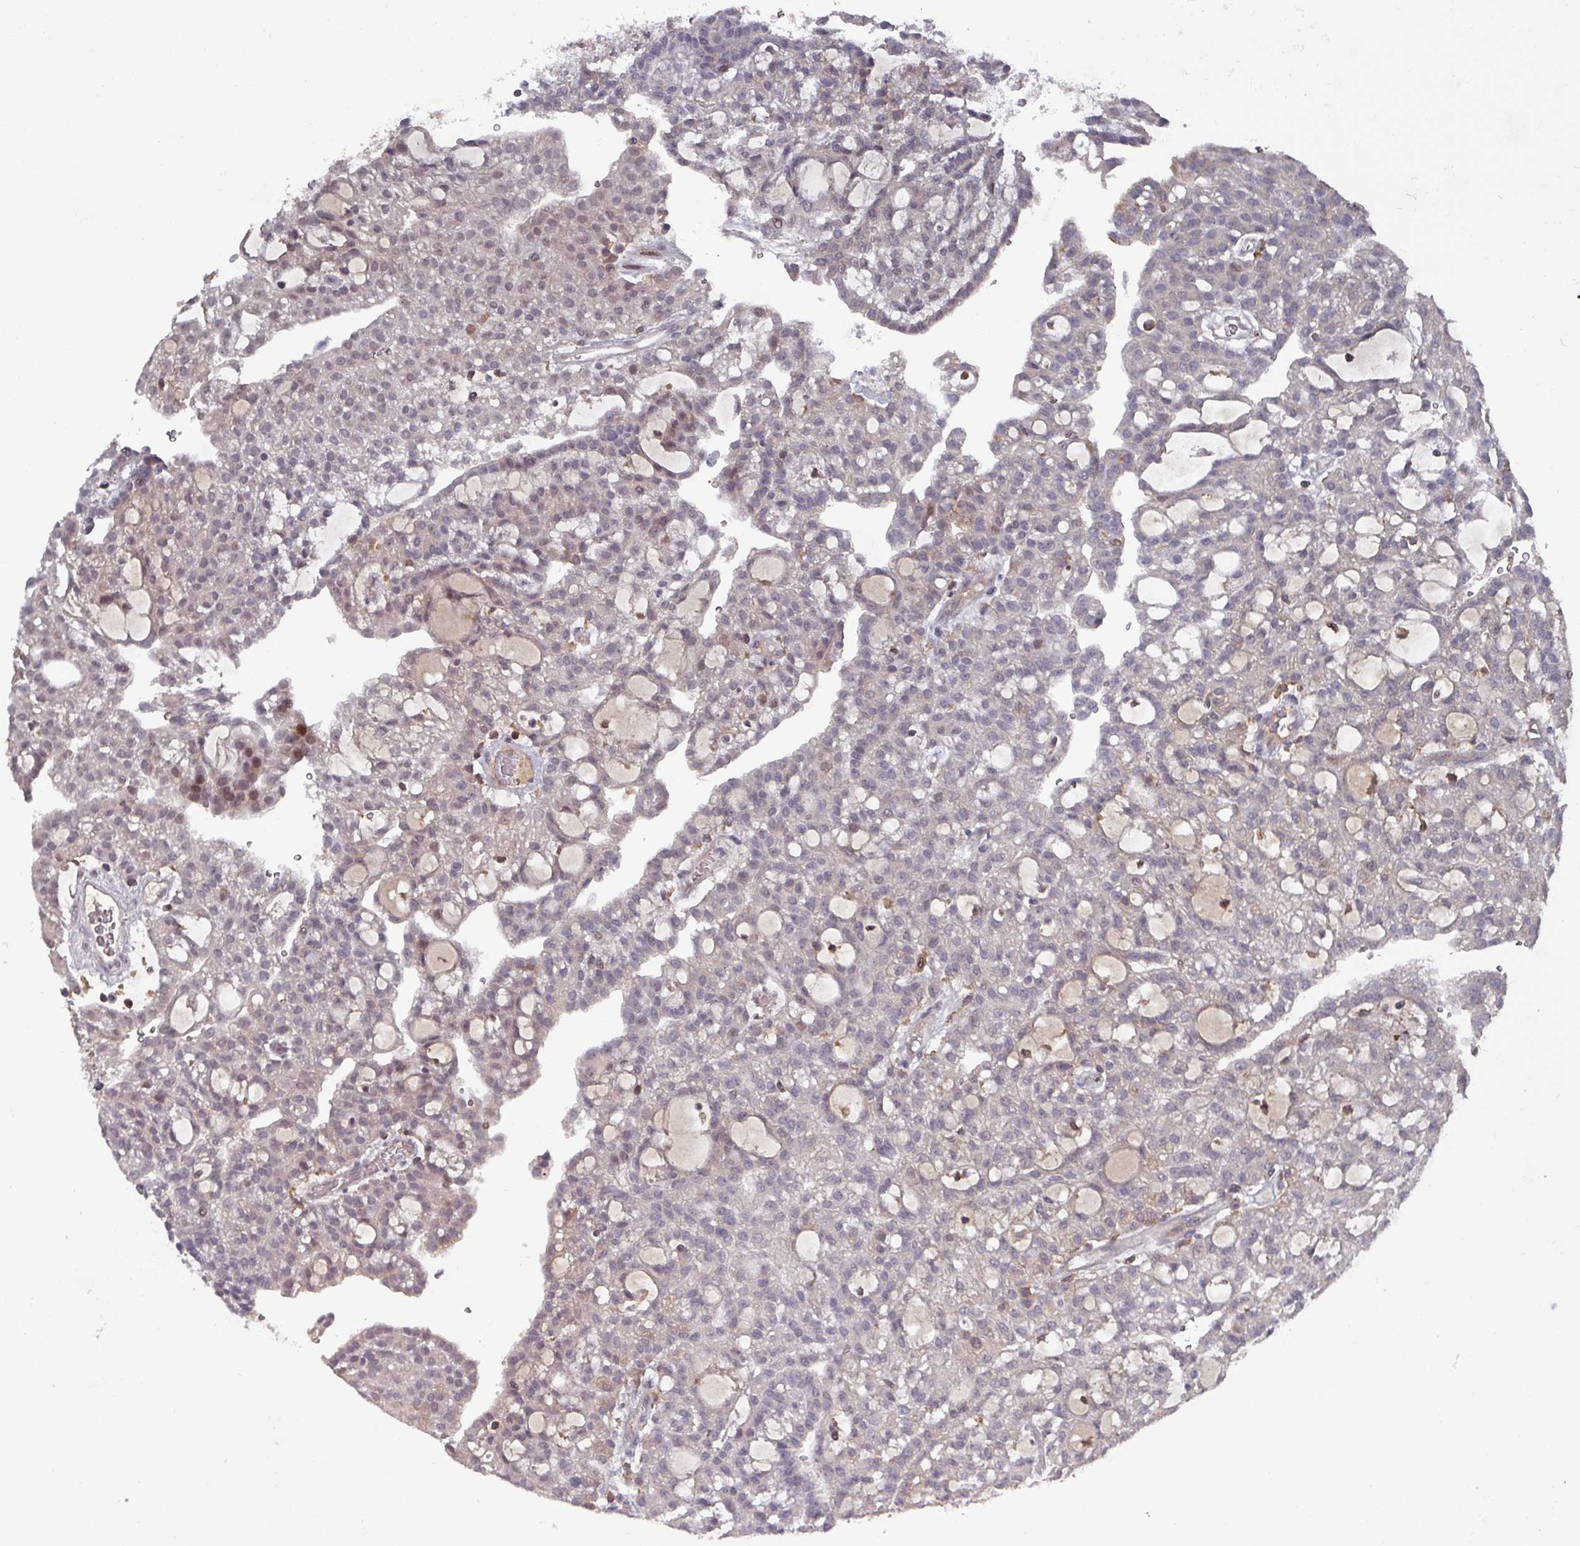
{"staining": {"intensity": "weak", "quantity": "<25%", "location": "nuclear"}, "tissue": "renal cancer", "cell_type": "Tumor cells", "image_type": "cancer", "snomed": [{"axis": "morphology", "description": "Adenocarcinoma, NOS"}, {"axis": "topography", "description": "Kidney"}], "caption": "There is no significant staining in tumor cells of adenocarcinoma (renal).", "gene": "PRRX1", "patient": {"sex": "male", "age": 63}}